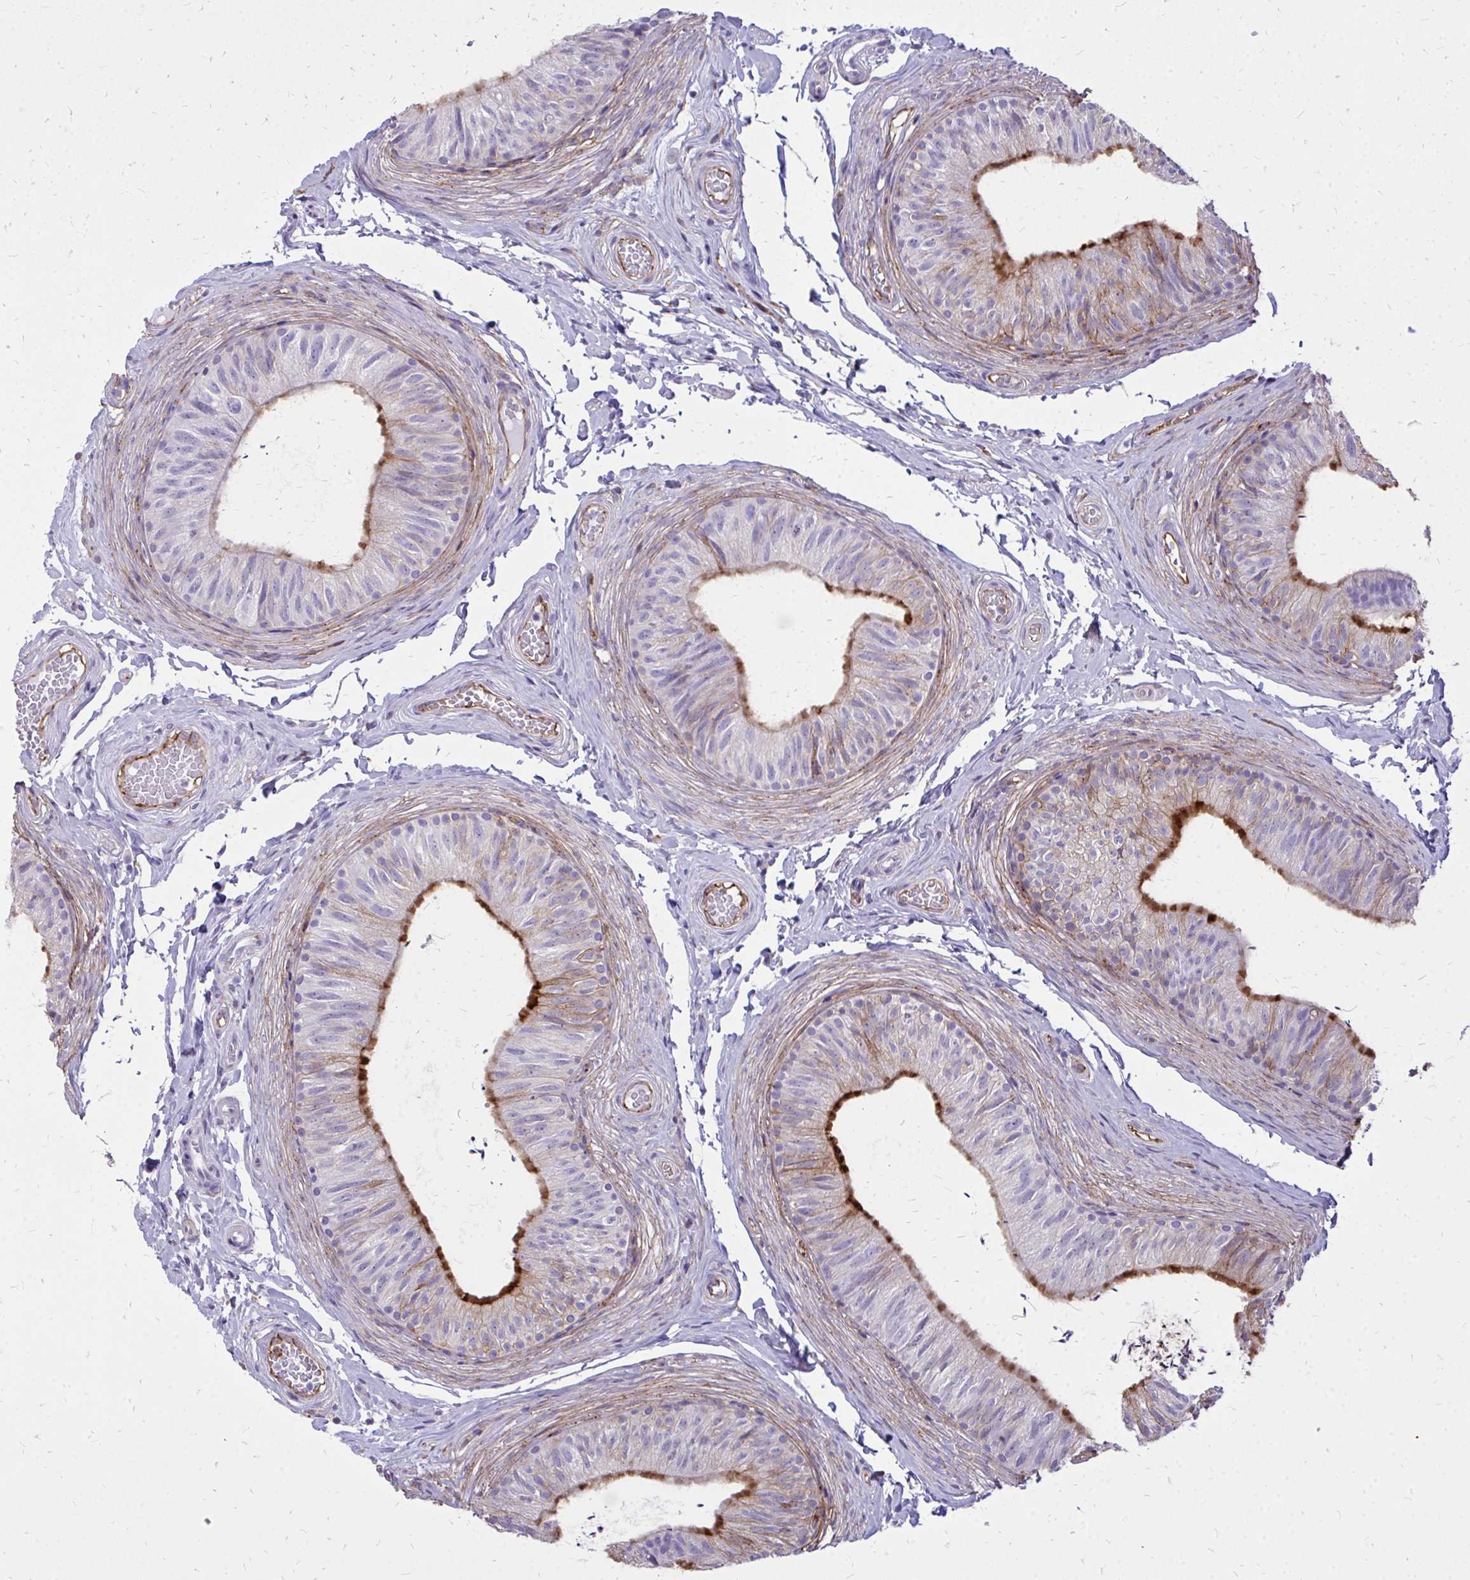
{"staining": {"intensity": "moderate", "quantity": "25%-75%", "location": "cytoplasmic/membranous"}, "tissue": "epididymis", "cell_type": "Glandular cells", "image_type": "normal", "snomed": [{"axis": "morphology", "description": "Normal tissue, NOS"}, {"axis": "topography", "description": "Epididymis, spermatic cord, NOS"}, {"axis": "topography", "description": "Epididymis"}, {"axis": "topography", "description": "Peripheral nerve tissue"}], "caption": "Immunohistochemistry of normal human epididymis exhibits medium levels of moderate cytoplasmic/membranous expression in approximately 25%-75% of glandular cells.", "gene": "MARCKSL1", "patient": {"sex": "male", "age": 29}}